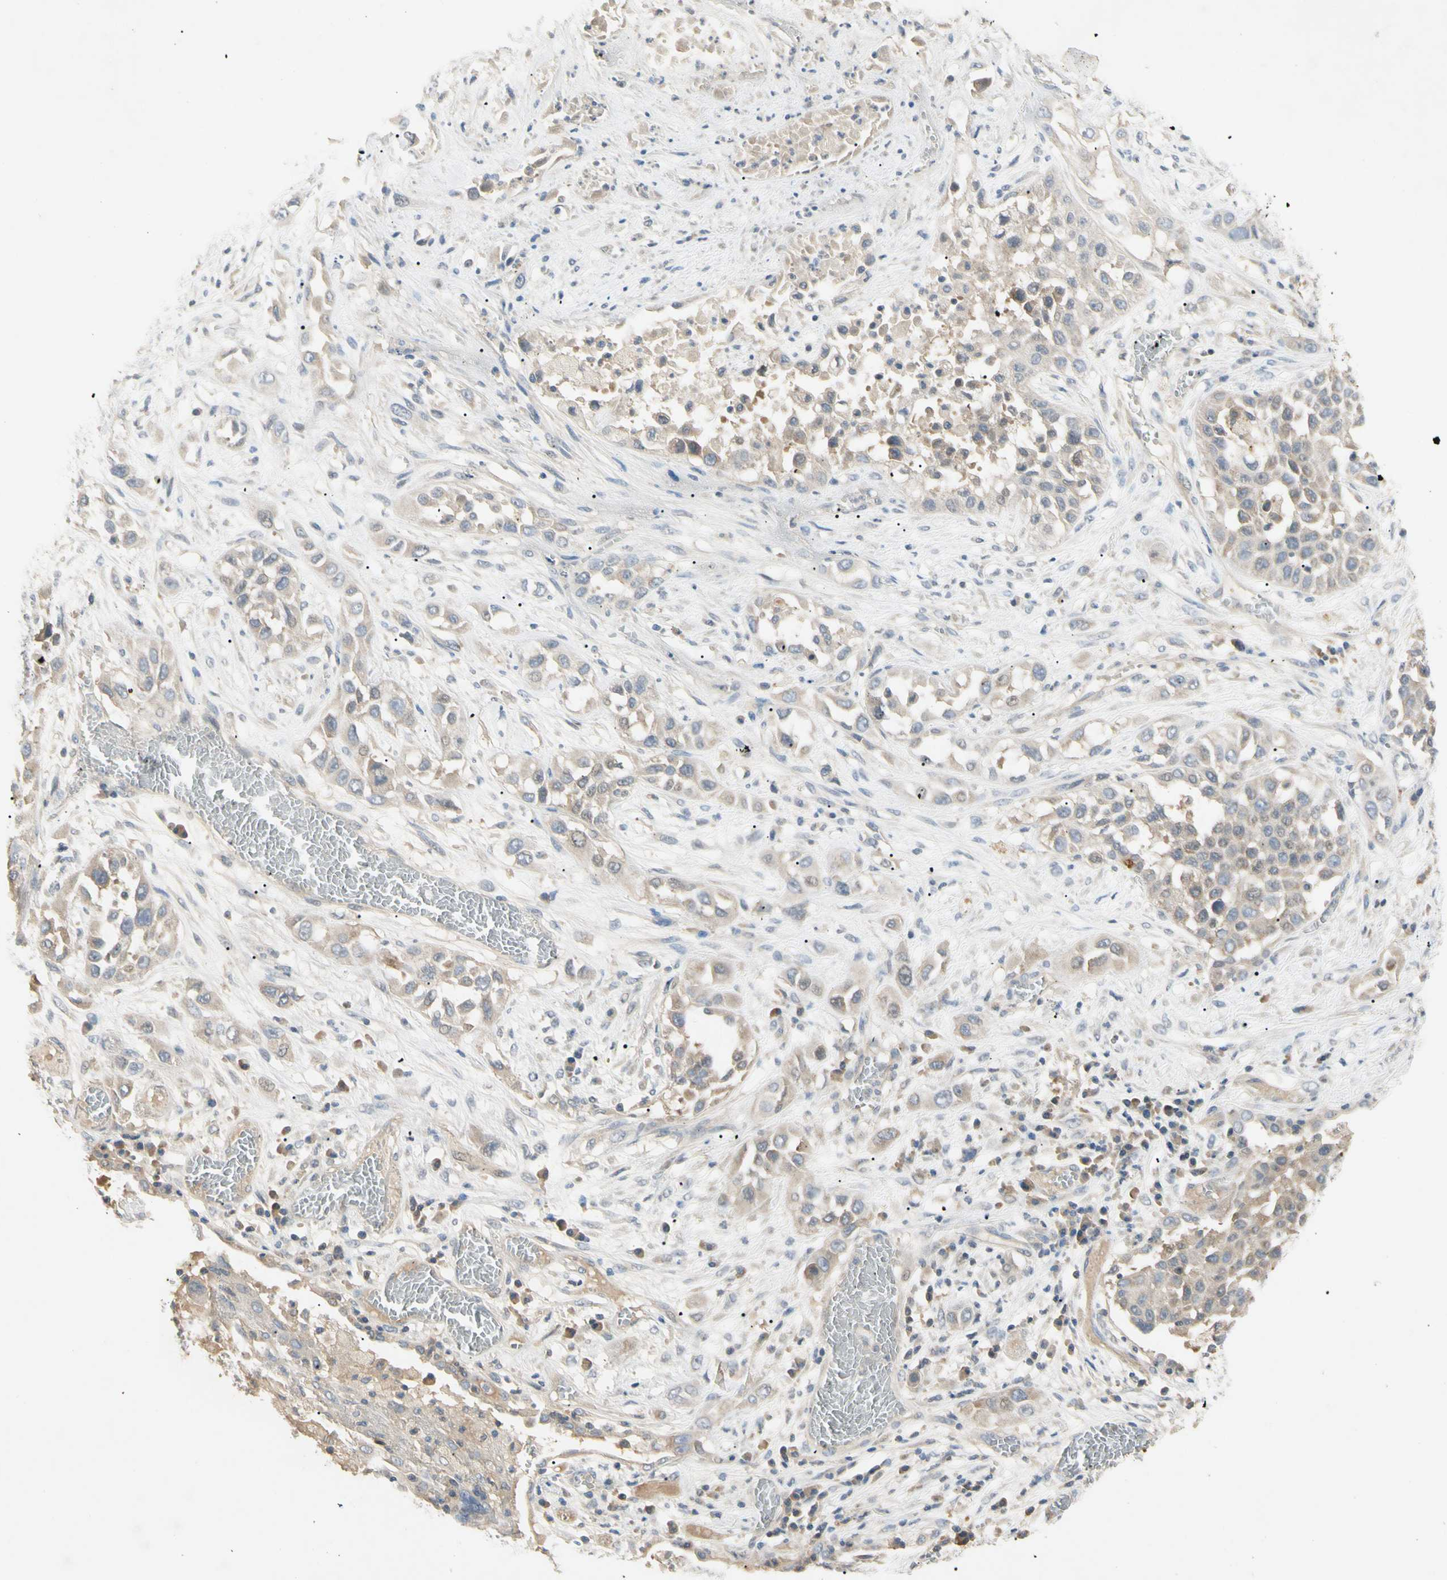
{"staining": {"intensity": "weak", "quantity": ">75%", "location": "cytoplasmic/membranous"}, "tissue": "lung cancer", "cell_type": "Tumor cells", "image_type": "cancer", "snomed": [{"axis": "morphology", "description": "Squamous cell carcinoma, NOS"}, {"axis": "topography", "description": "Lung"}], "caption": "Human lung cancer stained for a protein (brown) demonstrates weak cytoplasmic/membranous positive positivity in about >75% of tumor cells.", "gene": "PRSS21", "patient": {"sex": "male", "age": 71}}